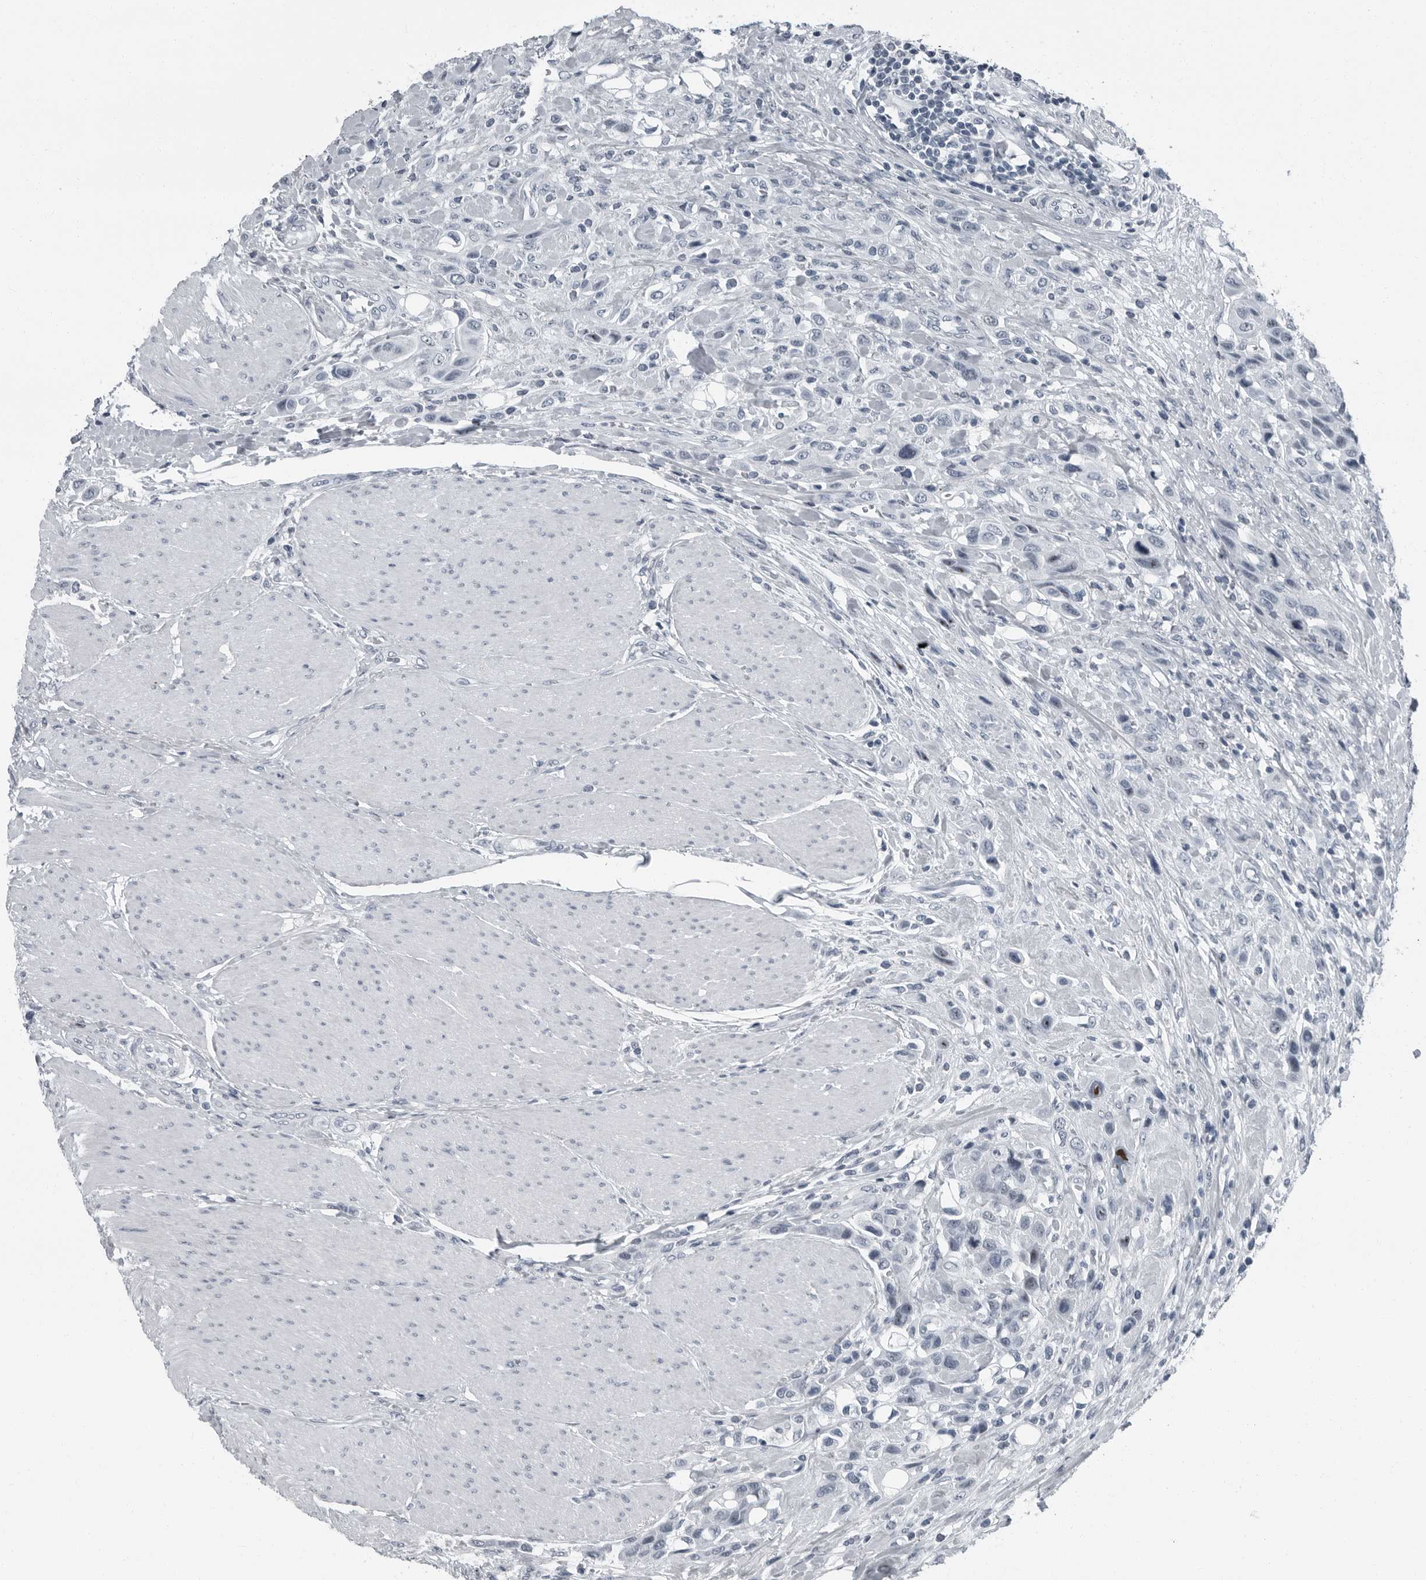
{"staining": {"intensity": "negative", "quantity": "none", "location": "none"}, "tissue": "urothelial cancer", "cell_type": "Tumor cells", "image_type": "cancer", "snomed": [{"axis": "morphology", "description": "Urothelial carcinoma, High grade"}, {"axis": "topography", "description": "Urinary bladder"}], "caption": "IHC micrograph of urothelial carcinoma (high-grade) stained for a protein (brown), which reveals no expression in tumor cells.", "gene": "PDCD11", "patient": {"sex": "male", "age": 50}}